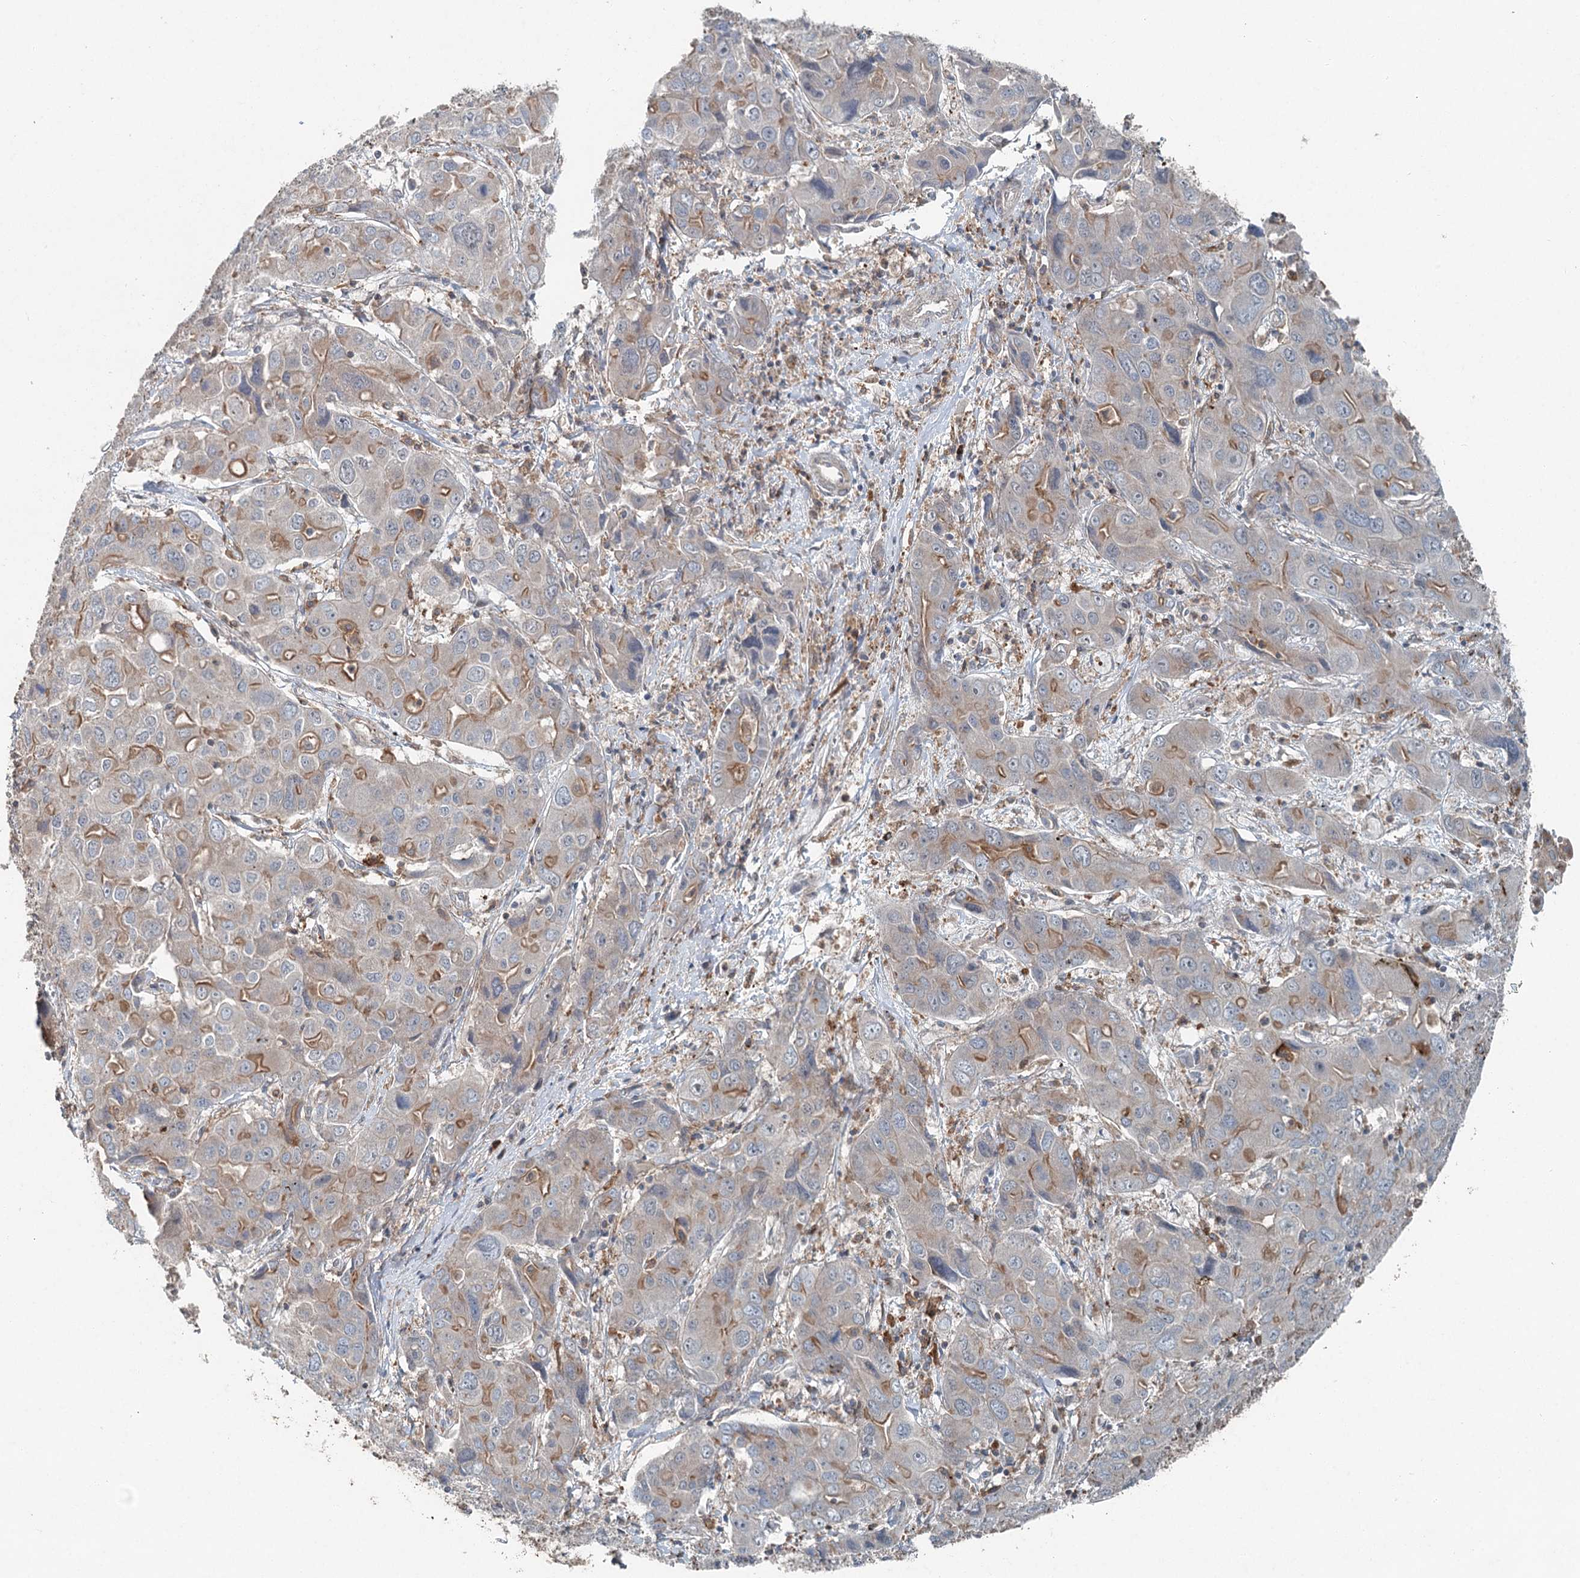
{"staining": {"intensity": "moderate", "quantity": "25%-75%", "location": "cytoplasmic/membranous"}, "tissue": "liver cancer", "cell_type": "Tumor cells", "image_type": "cancer", "snomed": [{"axis": "morphology", "description": "Cholangiocarcinoma"}, {"axis": "topography", "description": "Liver"}], "caption": "The micrograph shows a brown stain indicating the presence of a protein in the cytoplasmic/membranous of tumor cells in liver cancer (cholangiocarcinoma).", "gene": "SKIC3", "patient": {"sex": "male", "age": 67}}